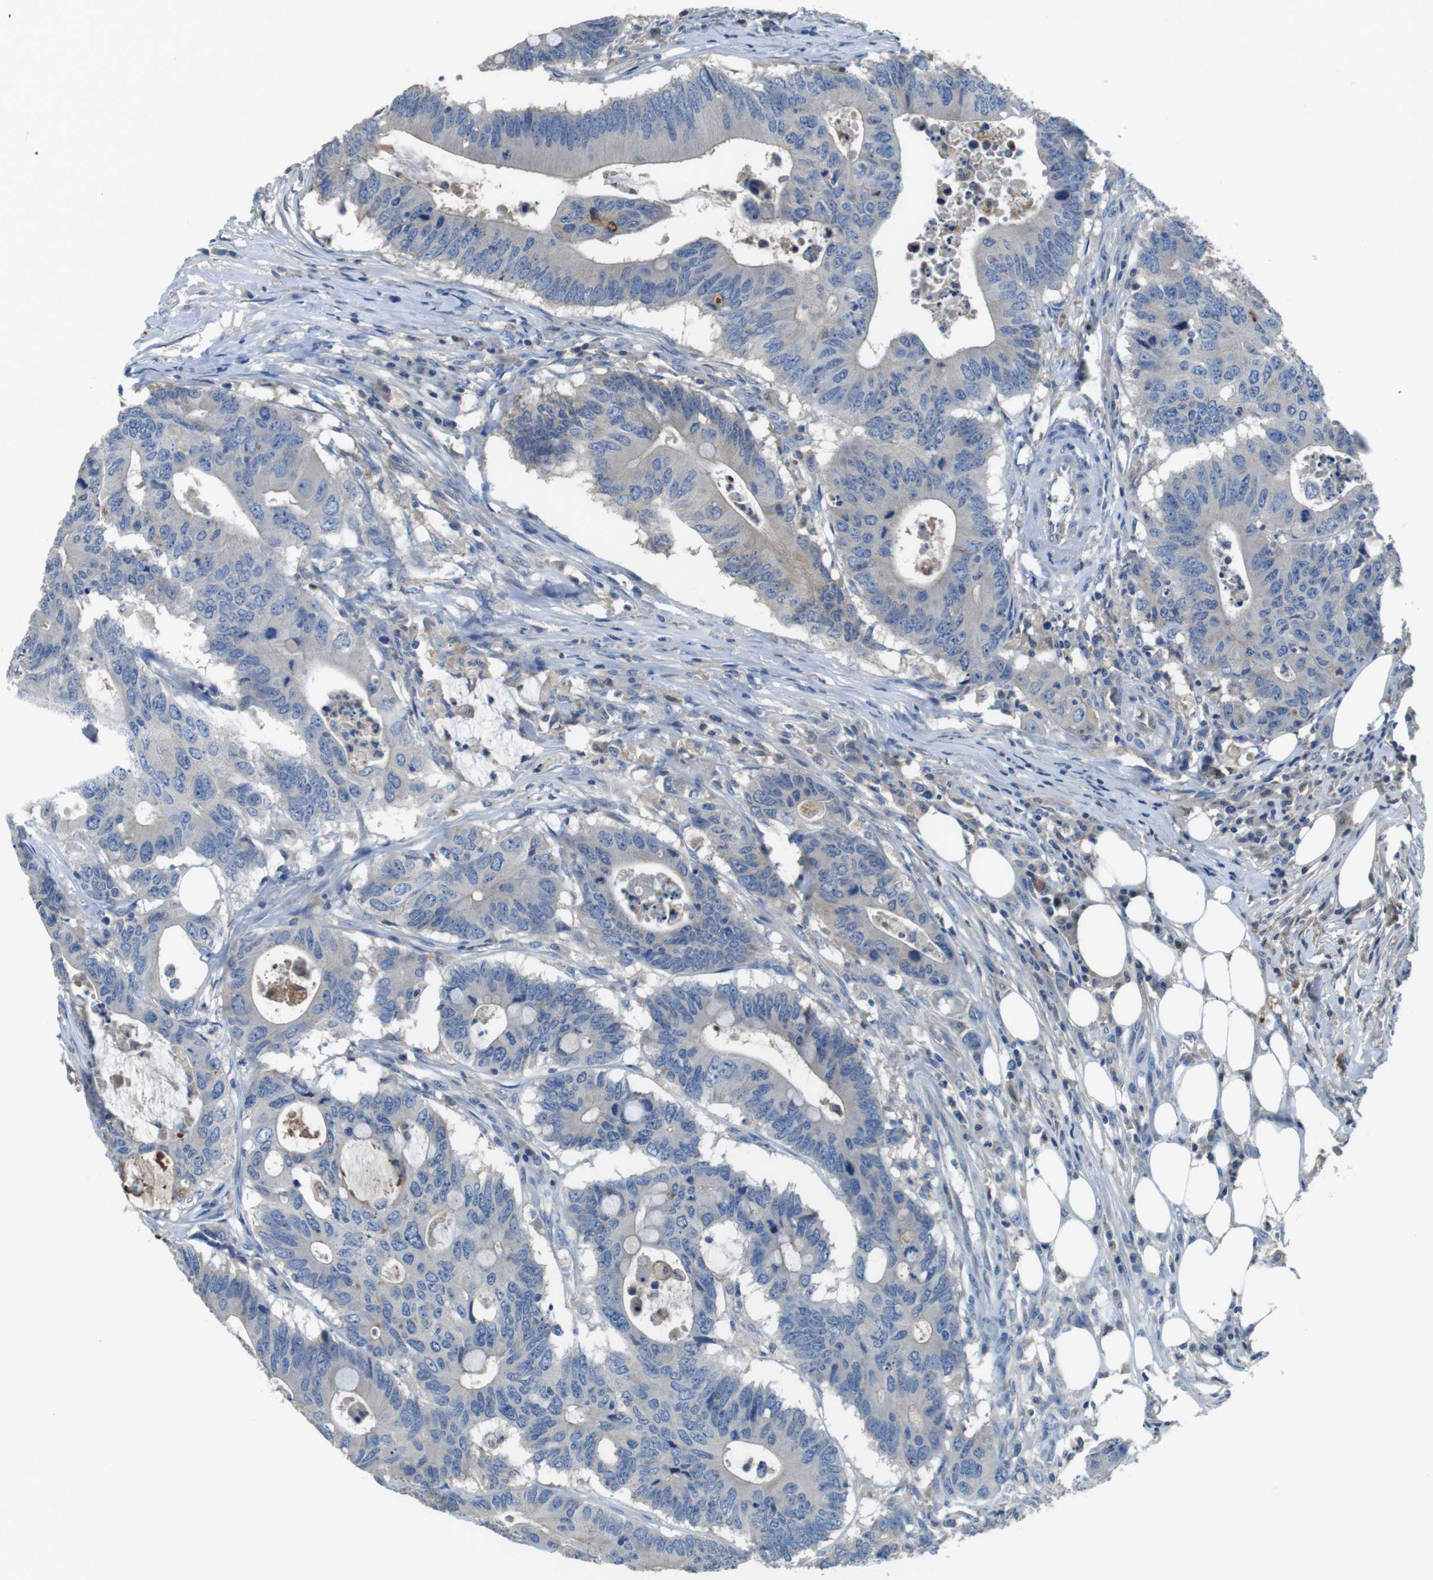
{"staining": {"intensity": "negative", "quantity": "none", "location": "none"}, "tissue": "colorectal cancer", "cell_type": "Tumor cells", "image_type": "cancer", "snomed": [{"axis": "morphology", "description": "Adenocarcinoma, NOS"}, {"axis": "topography", "description": "Colon"}], "caption": "Human colorectal cancer stained for a protein using immunohistochemistry displays no expression in tumor cells.", "gene": "TMPRSS15", "patient": {"sex": "male", "age": 71}}